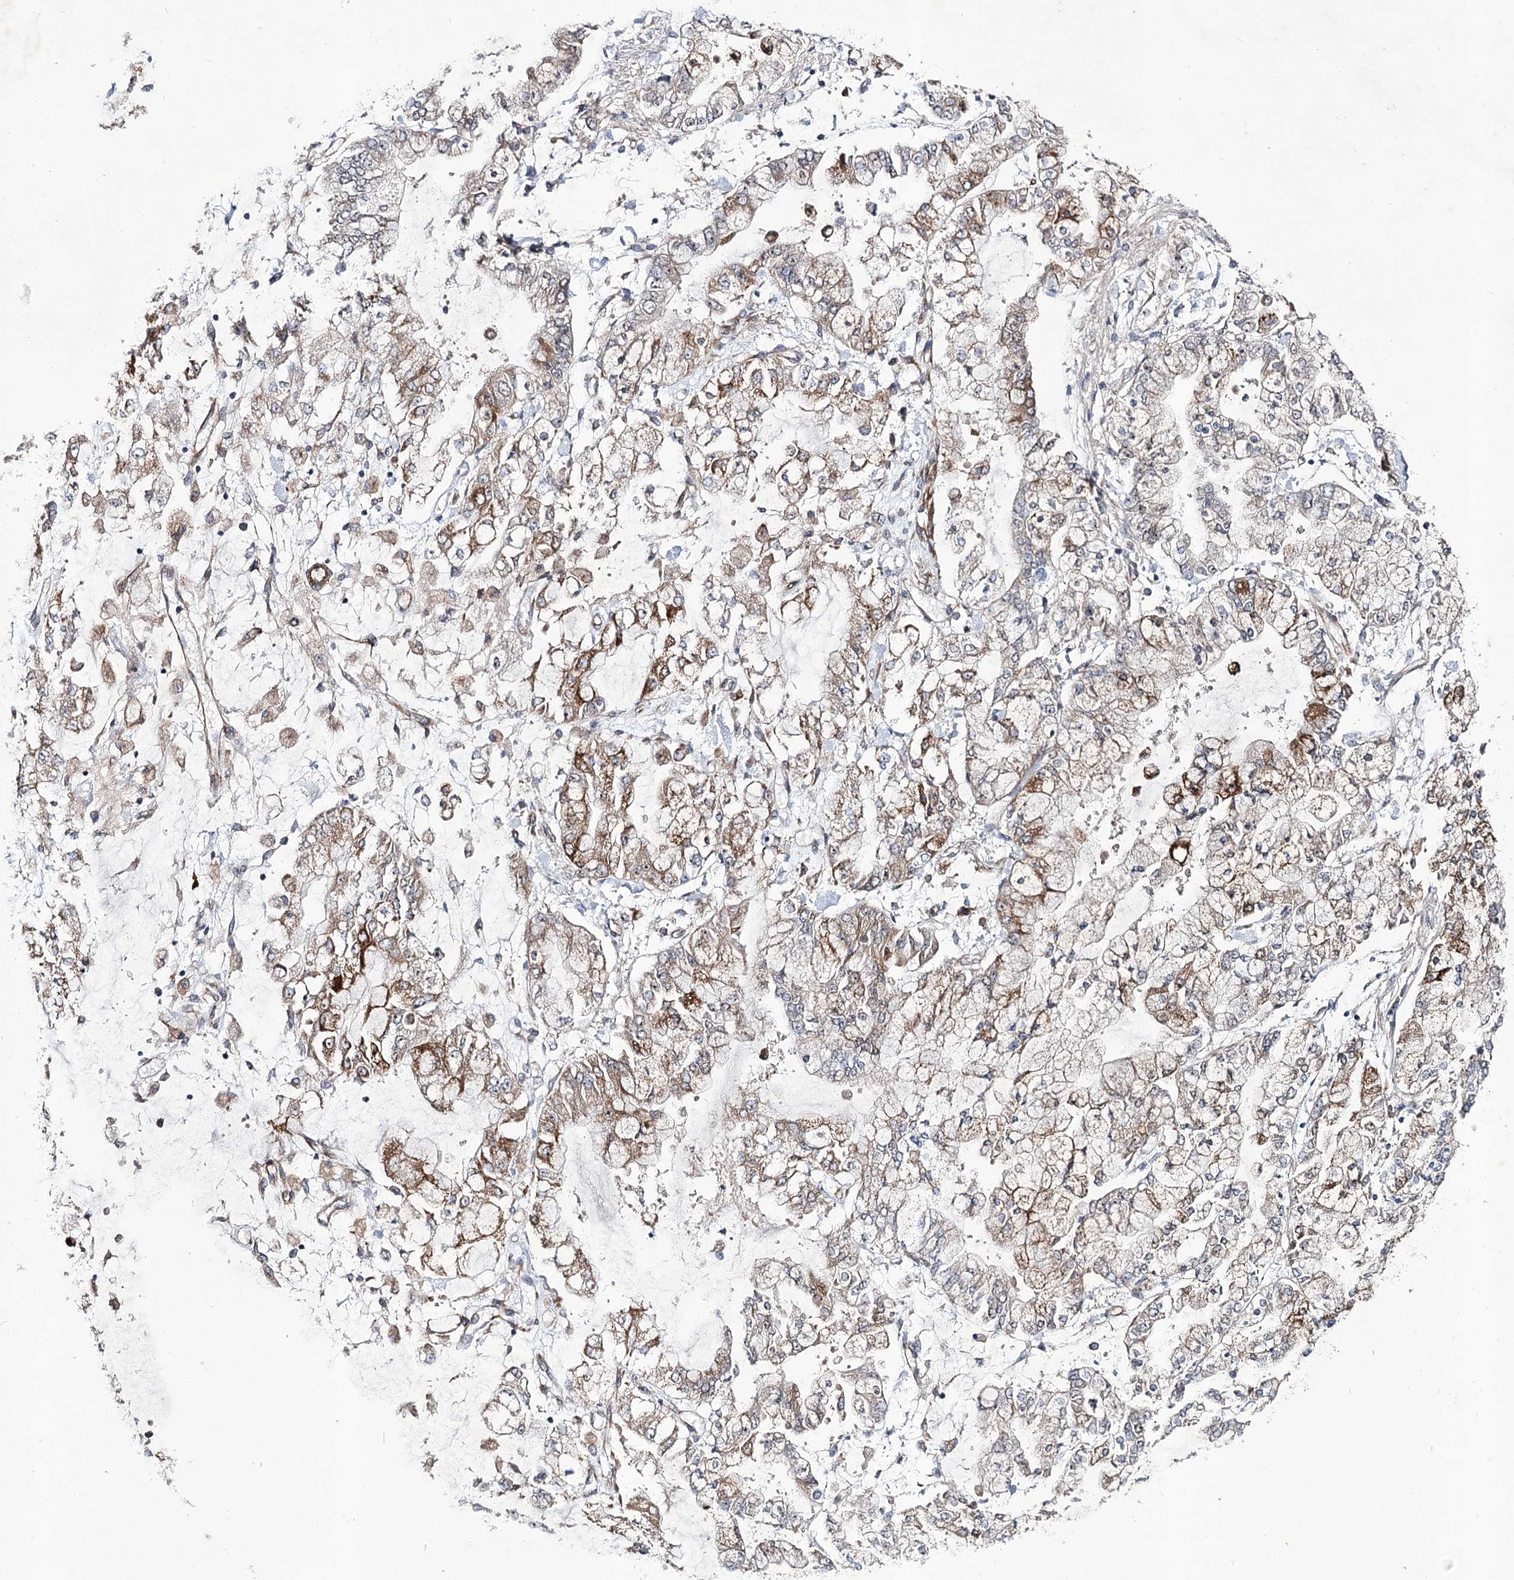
{"staining": {"intensity": "moderate", "quantity": "<25%", "location": "cytoplasmic/membranous"}, "tissue": "stomach cancer", "cell_type": "Tumor cells", "image_type": "cancer", "snomed": [{"axis": "morphology", "description": "Normal tissue, NOS"}, {"axis": "morphology", "description": "Adenocarcinoma, NOS"}, {"axis": "topography", "description": "Stomach, upper"}, {"axis": "topography", "description": "Stomach"}], "caption": "There is low levels of moderate cytoplasmic/membranous staining in tumor cells of stomach adenocarcinoma, as demonstrated by immunohistochemical staining (brown color).", "gene": "DPEP2", "patient": {"sex": "male", "age": 76}}